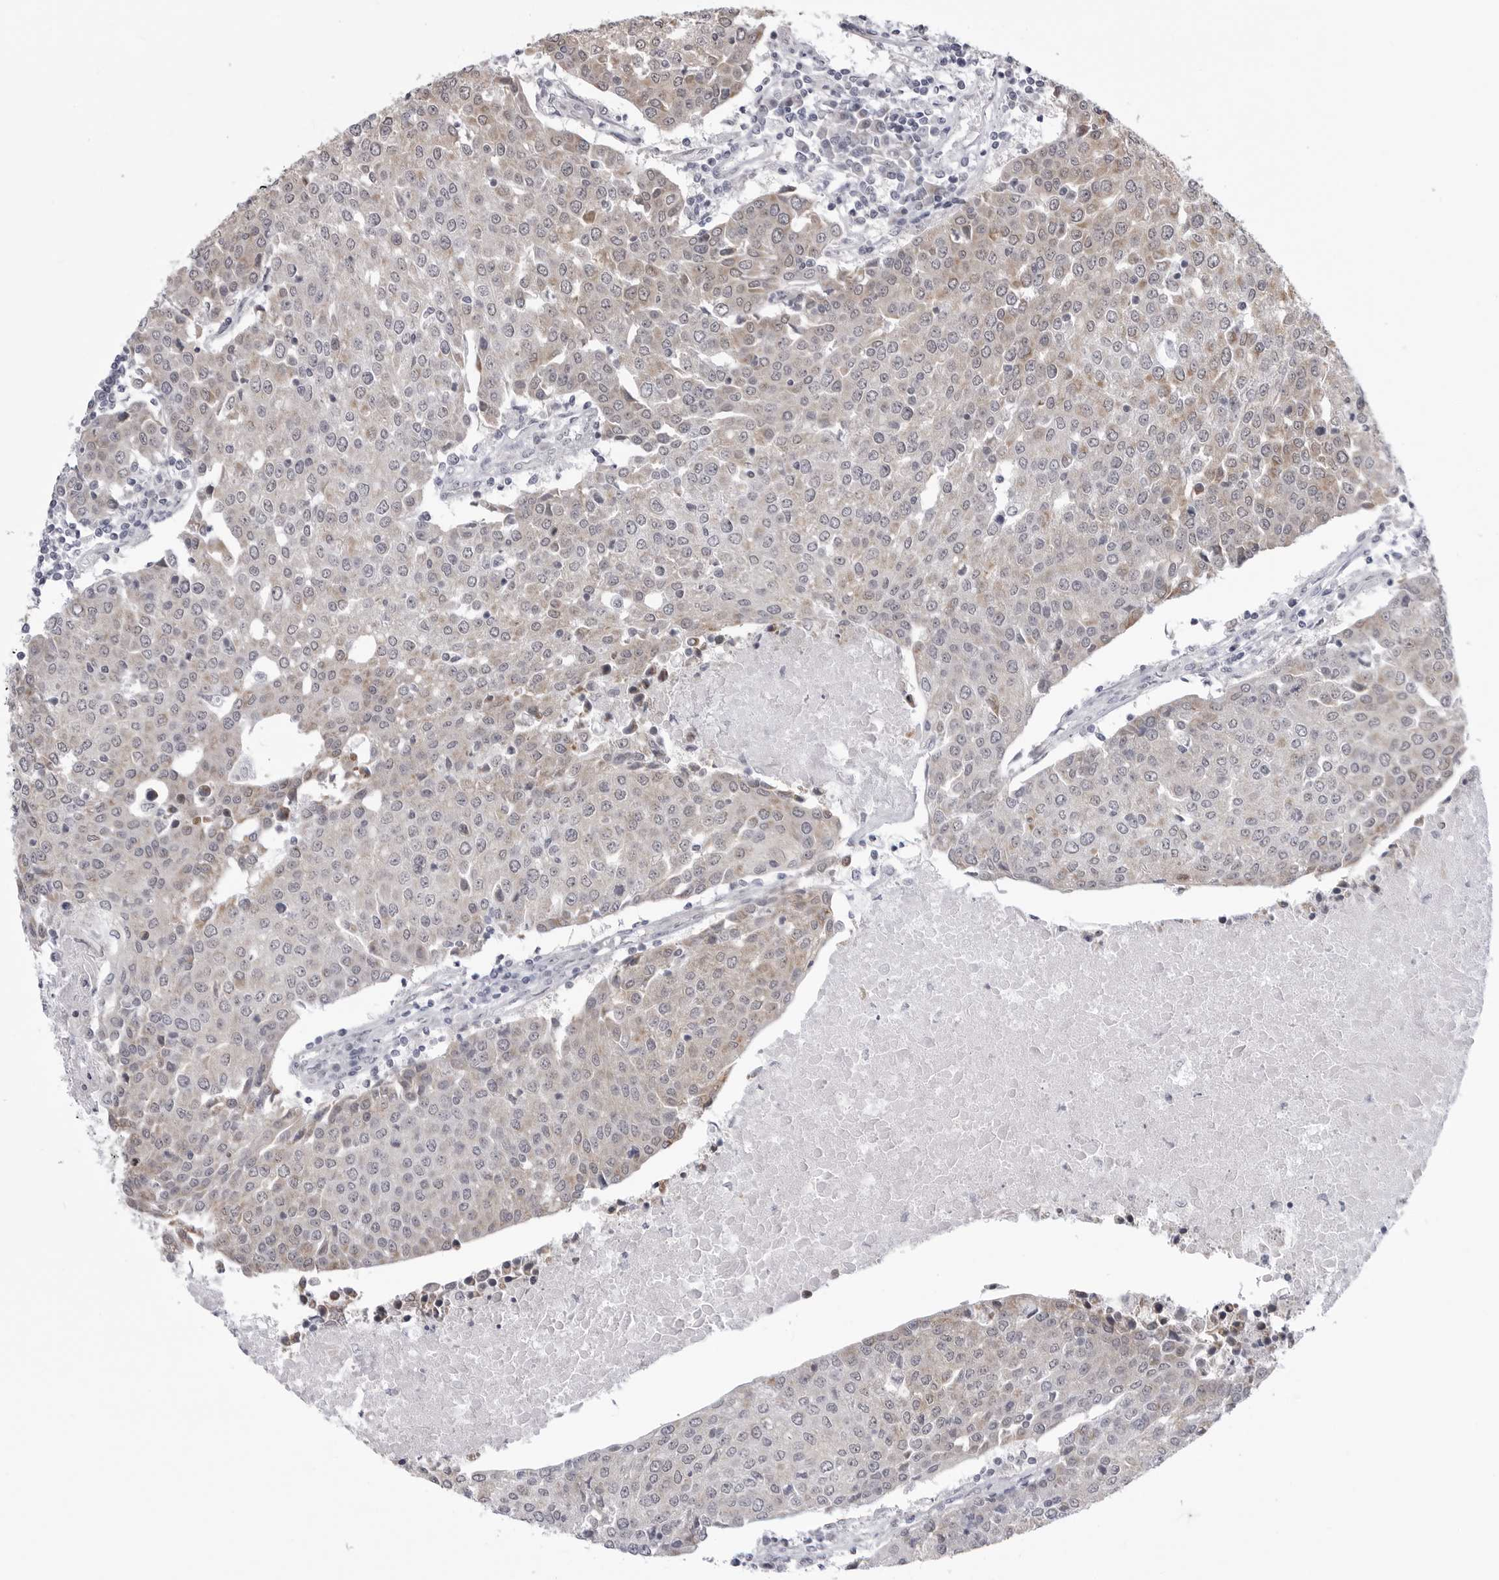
{"staining": {"intensity": "weak", "quantity": "<25%", "location": "cytoplasmic/membranous"}, "tissue": "urothelial cancer", "cell_type": "Tumor cells", "image_type": "cancer", "snomed": [{"axis": "morphology", "description": "Urothelial carcinoma, High grade"}, {"axis": "topography", "description": "Urinary bladder"}], "caption": "Tumor cells are negative for protein expression in human high-grade urothelial carcinoma. The staining was performed using DAB to visualize the protein expression in brown, while the nuclei were stained in blue with hematoxylin (Magnification: 20x).", "gene": "FH", "patient": {"sex": "female", "age": 85}}